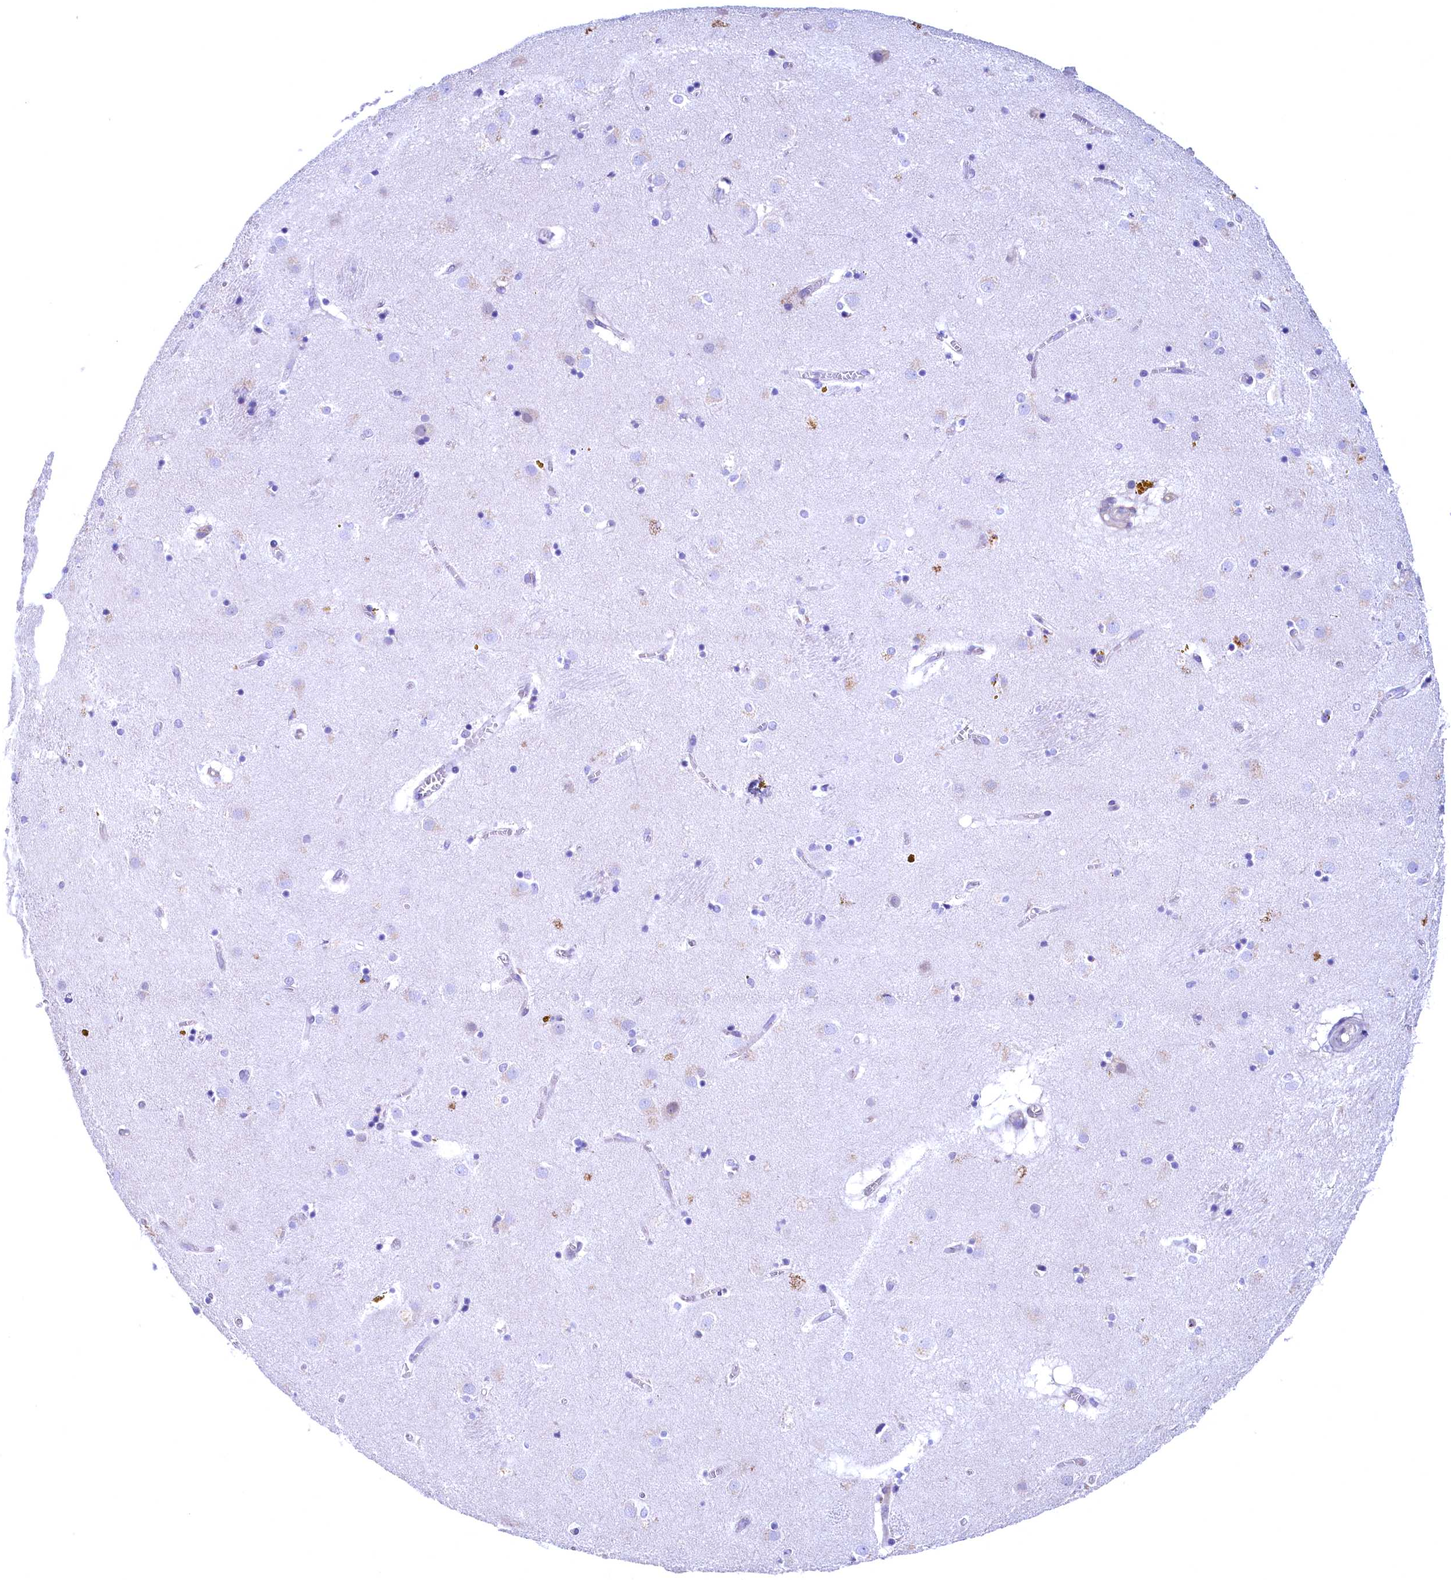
{"staining": {"intensity": "negative", "quantity": "none", "location": "none"}, "tissue": "caudate", "cell_type": "Glial cells", "image_type": "normal", "snomed": [{"axis": "morphology", "description": "Normal tissue, NOS"}, {"axis": "topography", "description": "Lateral ventricle wall"}], "caption": "This is a photomicrograph of immunohistochemistry (IHC) staining of unremarkable caudate, which shows no positivity in glial cells. Brightfield microscopy of immunohistochemistry (IHC) stained with DAB (3,3'-diaminobenzidine) (brown) and hematoxylin (blue), captured at high magnification.", "gene": "FLYWCH2", "patient": {"sex": "male", "age": 70}}